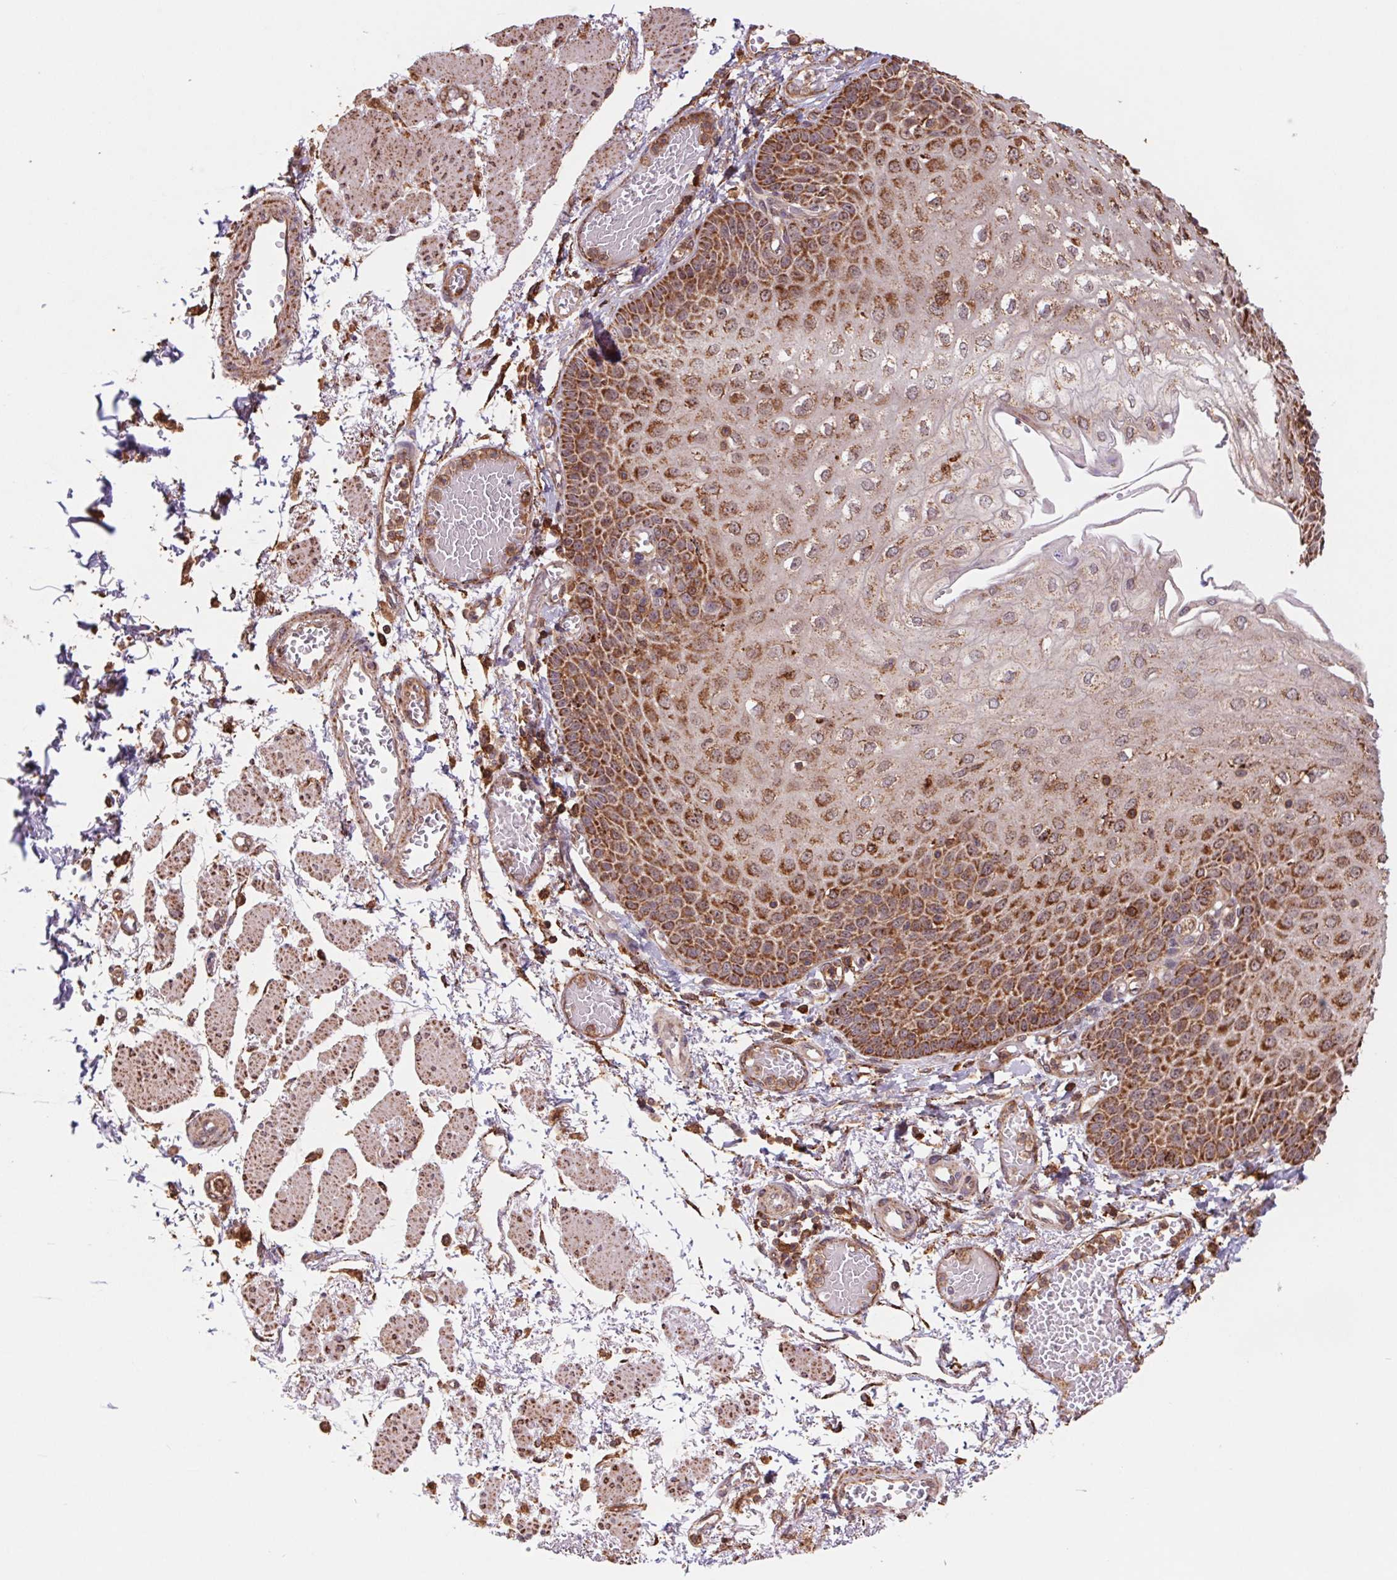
{"staining": {"intensity": "strong", "quantity": "25%-75%", "location": "cytoplasmic/membranous"}, "tissue": "esophagus", "cell_type": "Squamous epithelial cells", "image_type": "normal", "snomed": [{"axis": "morphology", "description": "Normal tissue, NOS"}, {"axis": "morphology", "description": "Adenocarcinoma, NOS"}, {"axis": "topography", "description": "Esophagus"}], "caption": "Approximately 25%-75% of squamous epithelial cells in unremarkable human esophagus reveal strong cytoplasmic/membranous protein positivity as visualized by brown immunohistochemical staining.", "gene": "URM1", "patient": {"sex": "male", "age": 81}}